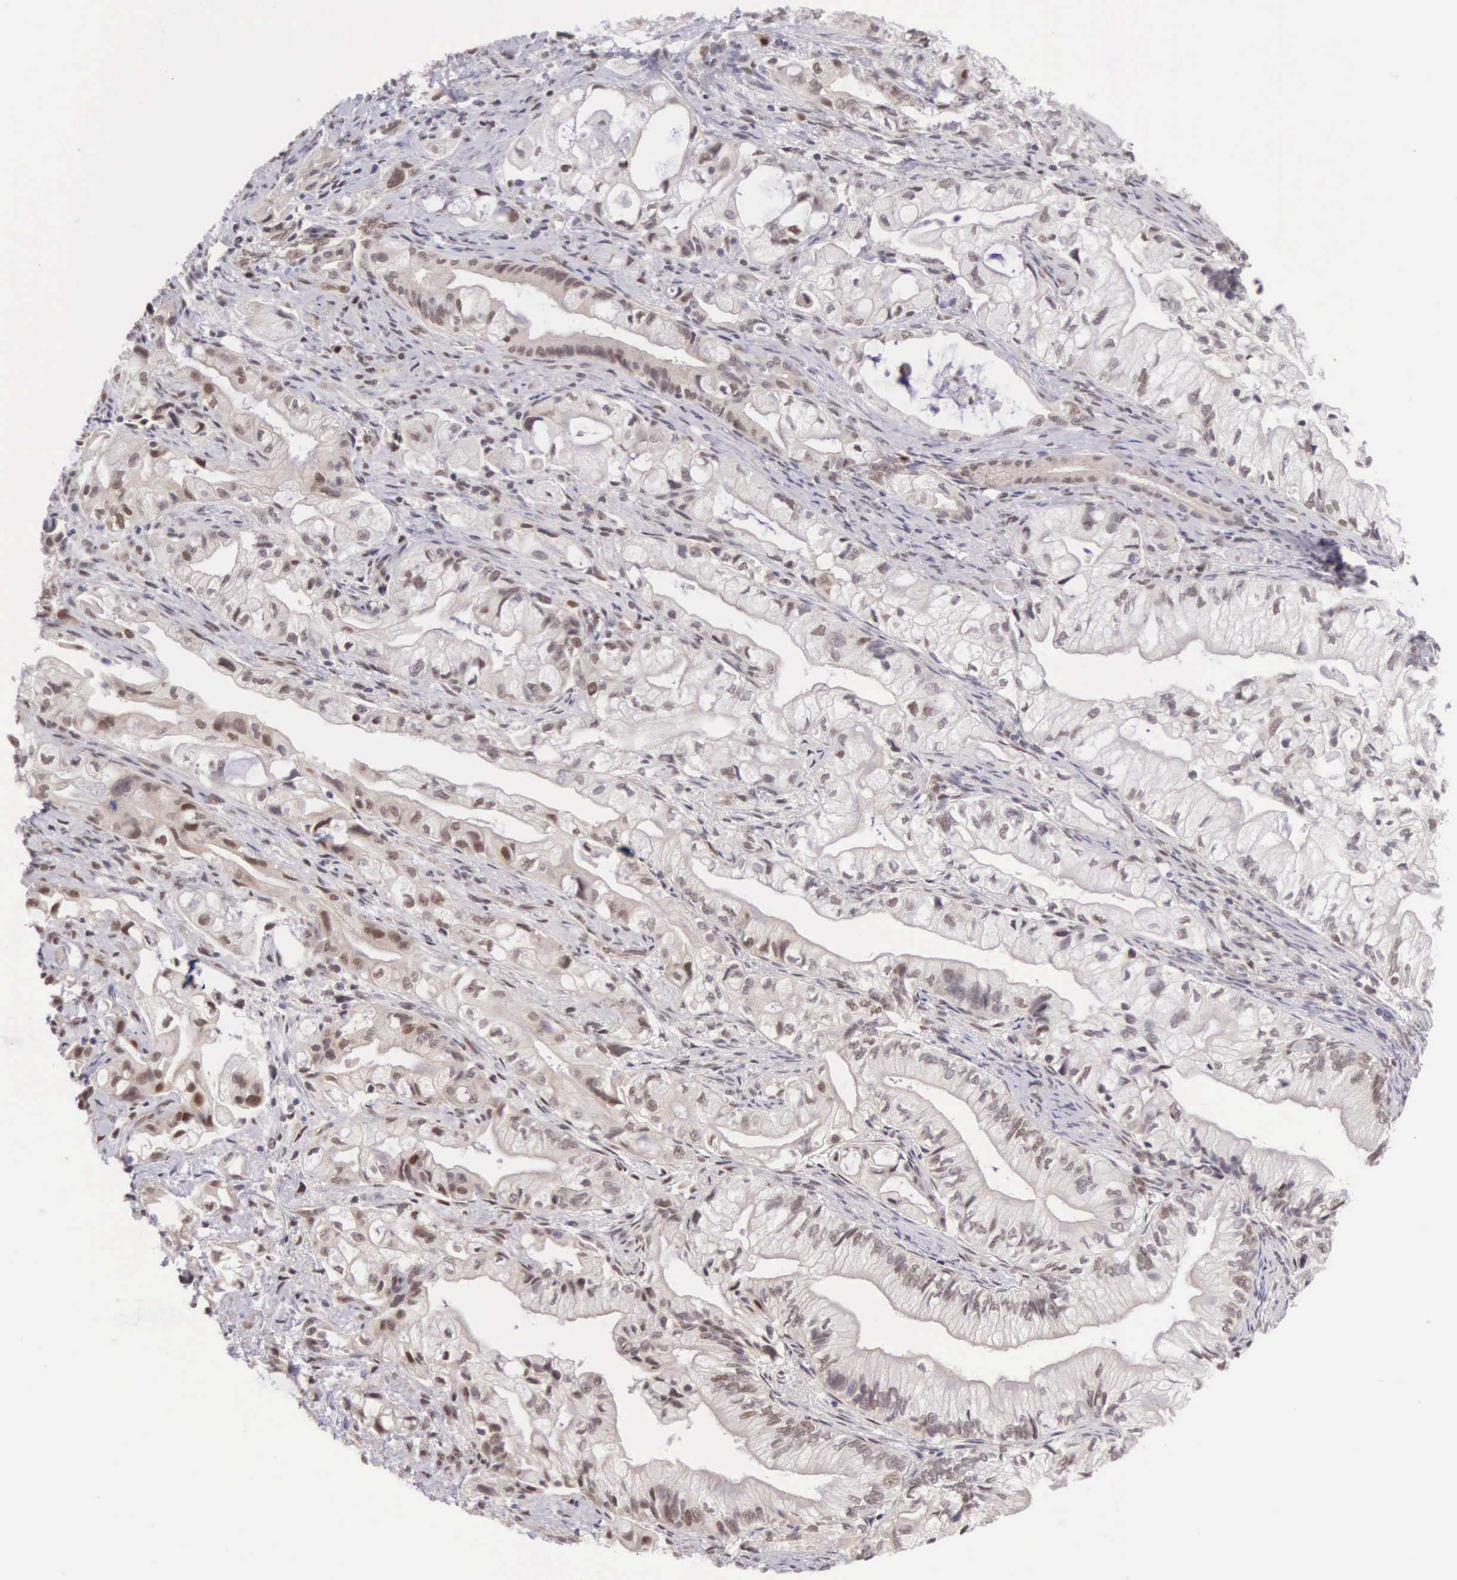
{"staining": {"intensity": "weak", "quantity": "<25%", "location": "nuclear"}, "tissue": "pancreatic cancer", "cell_type": "Tumor cells", "image_type": "cancer", "snomed": [{"axis": "morphology", "description": "Adenocarcinoma, NOS"}, {"axis": "topography", "description": "Pancreas"}], "caption": "A histopathology image of human pancreatic cancer is negative for staining in tumor cells. (Brightfield microscopy of DAB (3,3'-diaminobenzidine) immunohistochemistry (IHC) at high magnification).", "gene": "CCDC117", "patient": {"sex": "male", "age": 79}}